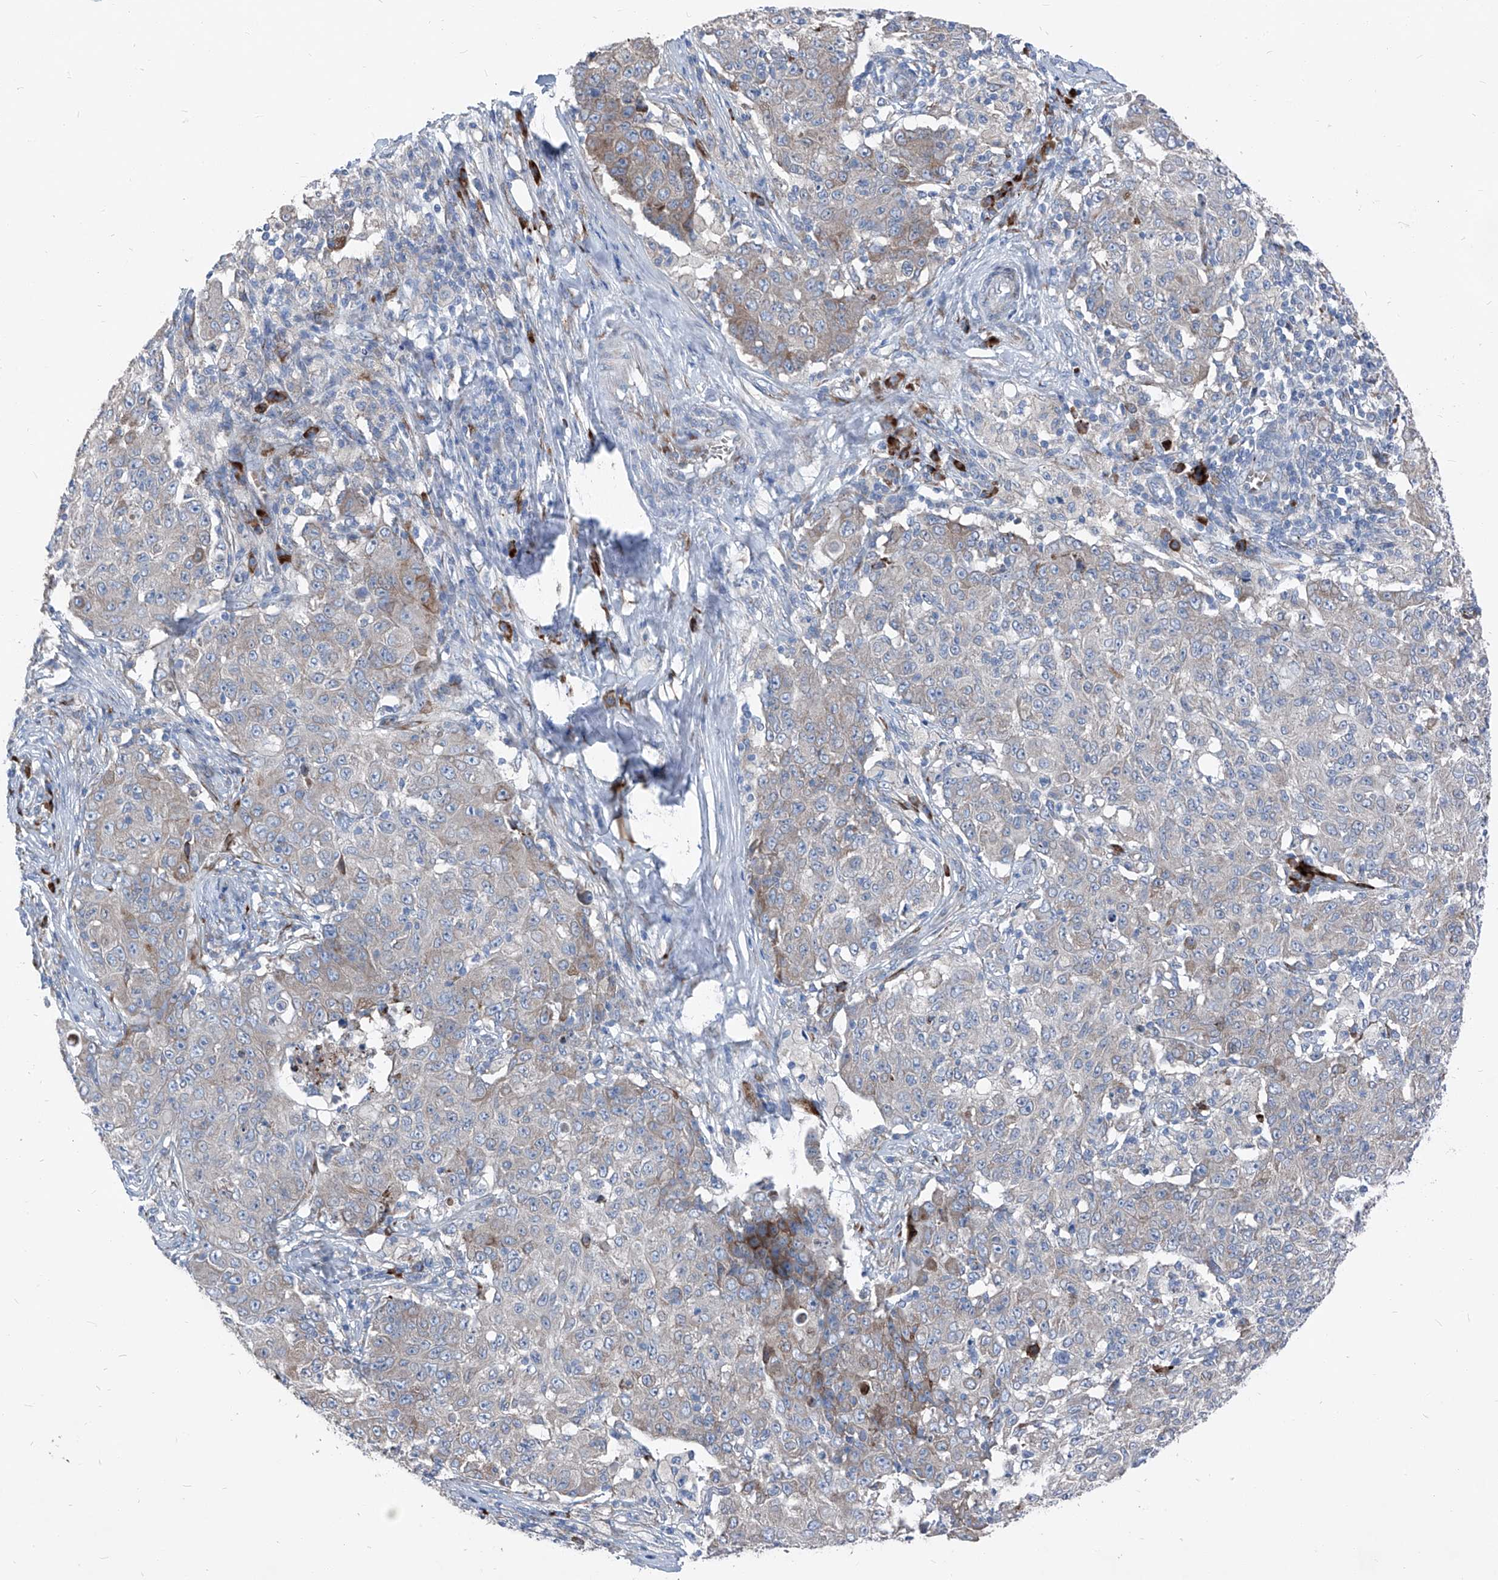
{"staining": {"intensity": "negative", "quantity": "none", "location": "none"}, "tissue": "ovarian cancer", "cell_type": "Tumor cells", "image_type": "cancer", "snomed": [{"axis": "morphology", "description": "Carcinoma, endometroid"}, {"axis": "topography", "description": "Ovary"}], "caption": "High power microscopy micrograph of an immunohistochemistry image of ovarian endometroid carcinoma, revealing no significant expression in tumor cells.", "gene": "IFI27", "patient": {"sex": "female", "age": 42}}